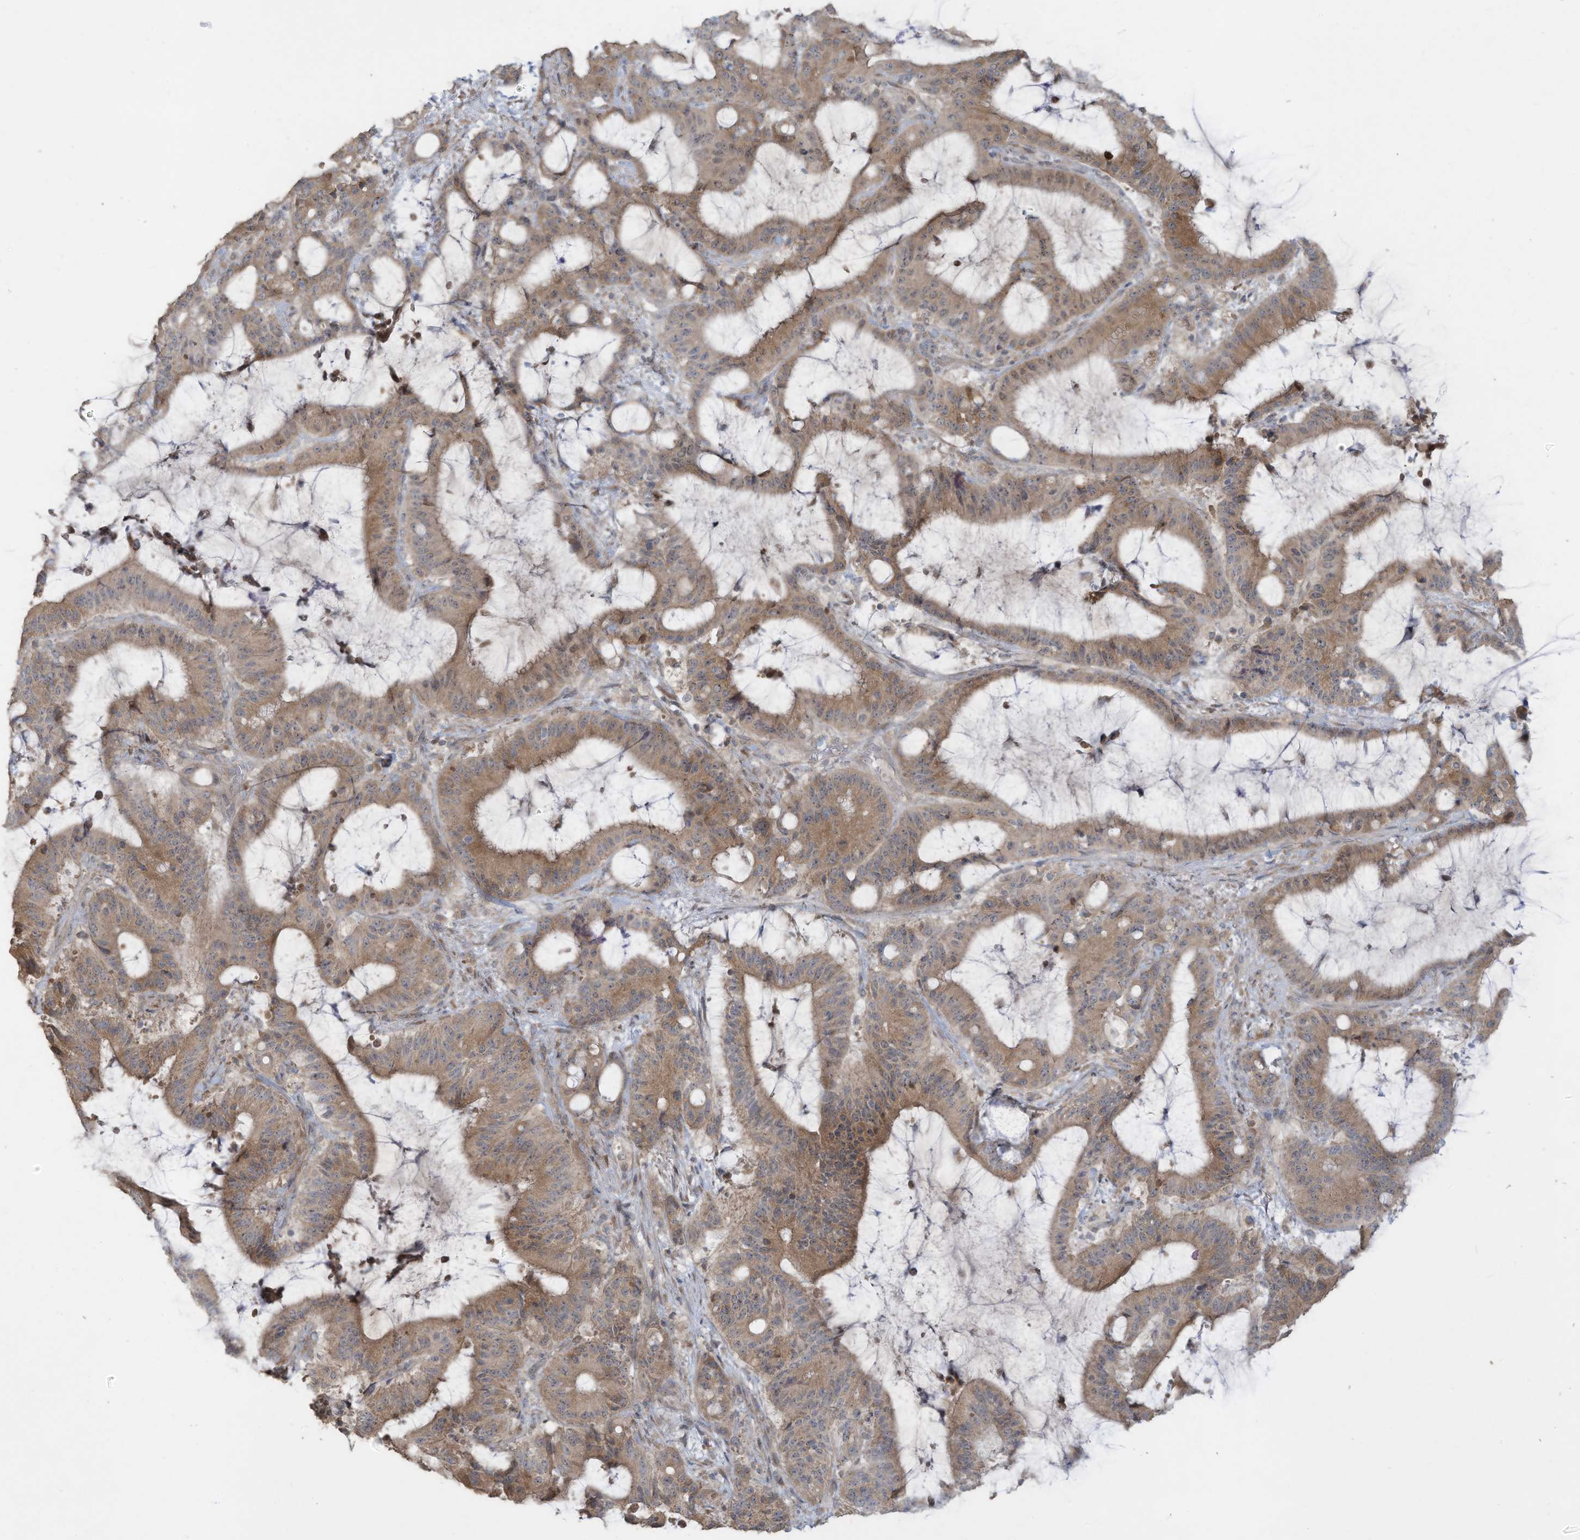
{"staining": {"intensity": "moderate", "quantity": ">75%", "location": "cytoplasmic/membranous"}, "tissue": "liver cancer", "cell_type": "Tumor cells", "image_type": "cancer", "snomed": [{"axis": "morphology", "description": "Normal tissue, NOS"}, {"axis": "morphology", "description": "Cholangiocarcinoma"}, {"axis": "topography", "description": "Liver"}, {"axis": "topography", "description": "Peripheral nerve tissue"}], "caption": "Immunohistochemical staining of cholangiocarcinoma (liver) reveals medium levels of moderate cytoplasmic/membranous expression in about >75% of tumor cells. (brown staining indicates protein expression, while blue staining denotes nuclei).", "gene": "MAGIX", "patient": {"sex": "female", "age": 73}}